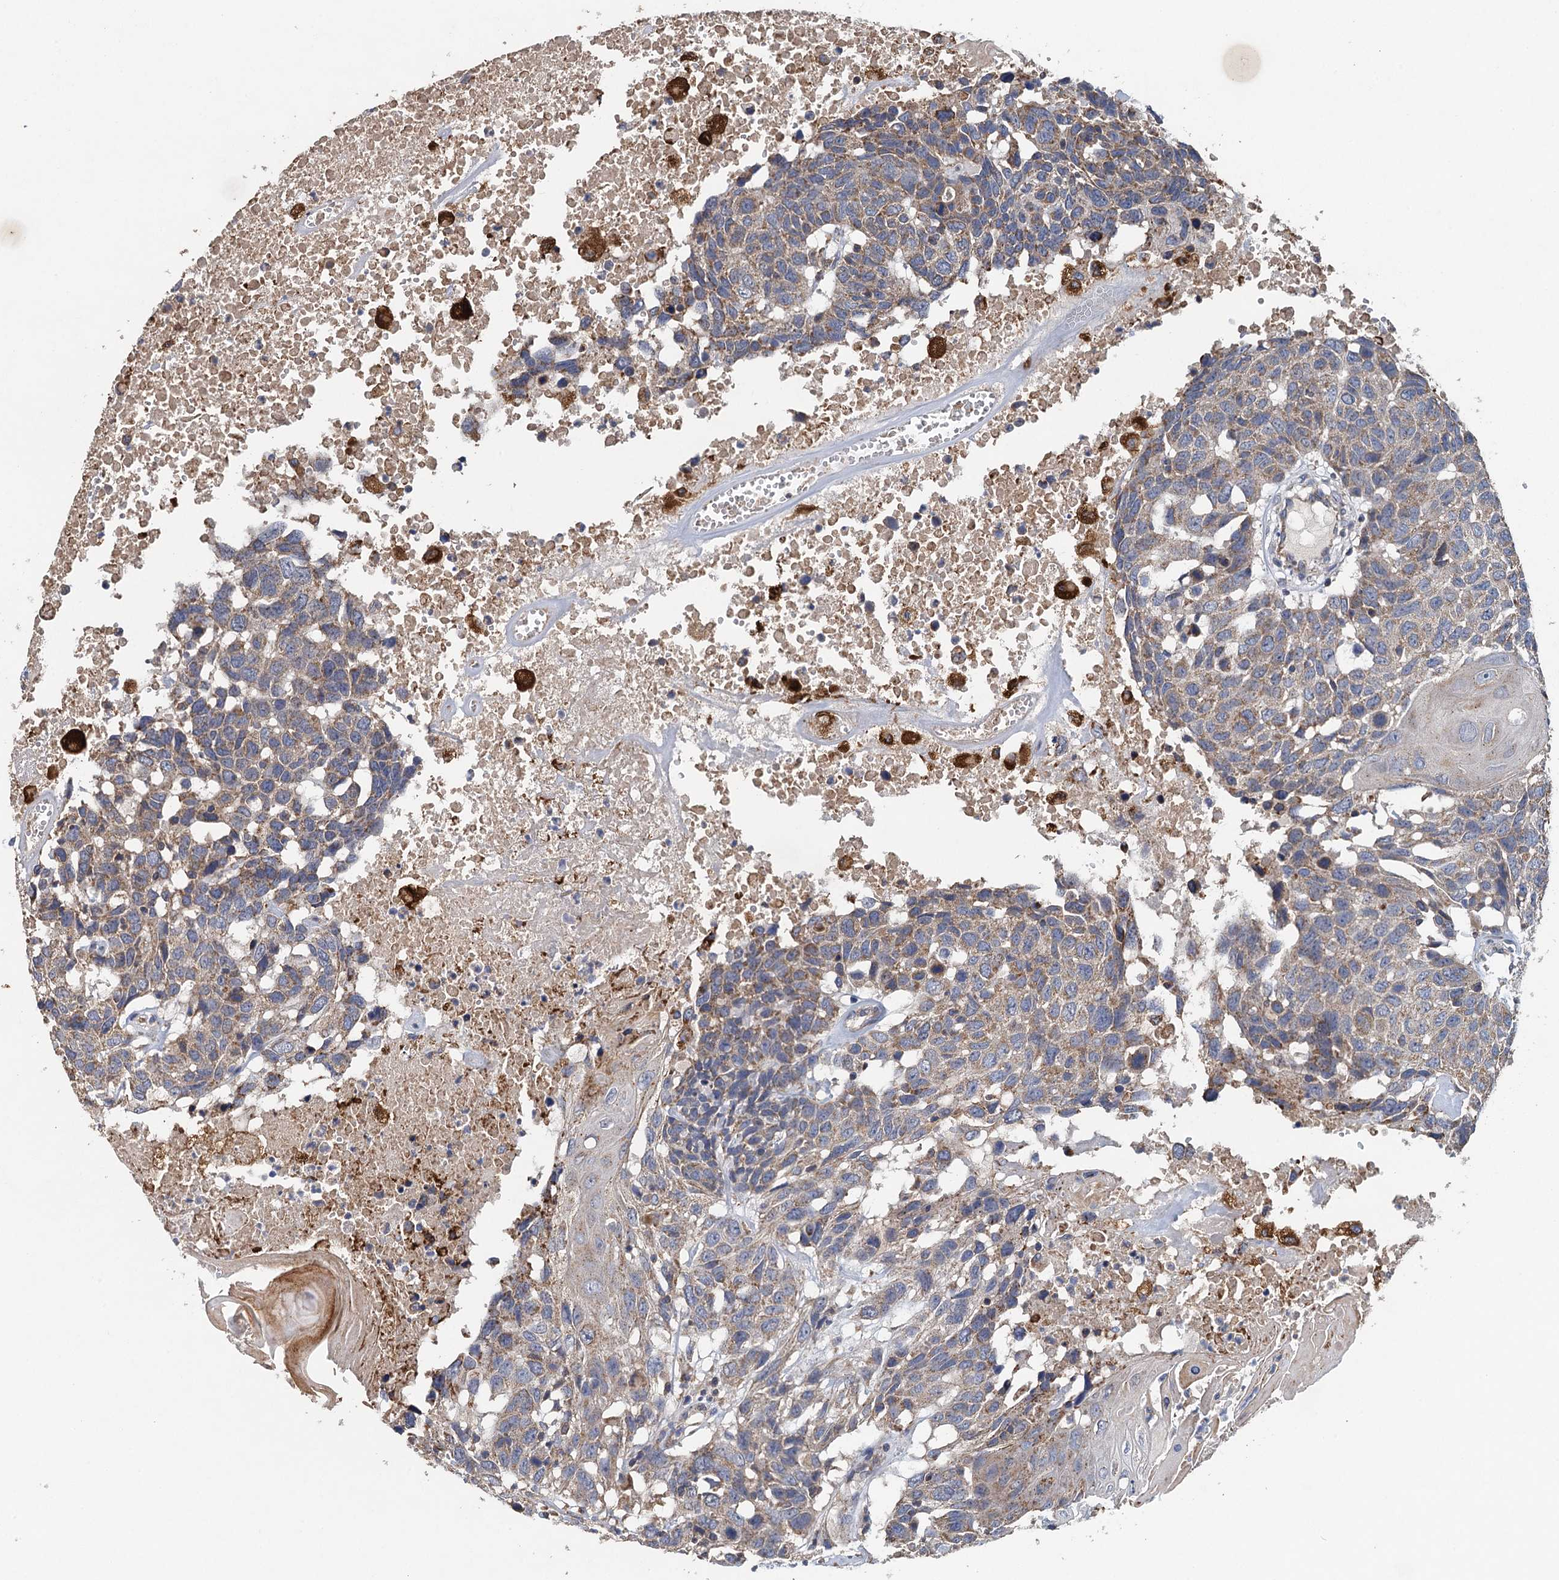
{"staining": {"intensity": "weak", "quantity": ">75%", "location": "cytoplasmic/membranous"}, "tissue": "head and neck cancer", "cell_type": "Tumor cells", "image_type": "cancer", "snomed": [{"axis": "morphology", "description": "Squamous cell carcinoma, NOS"}, {"axis": "topography", "description": "Head-Neck"}], "caption": "Immunohistochemical staining of head and neck squamous cell carcinoma displays low levels of weak cytoplasmic/membranous staining in approximately >75% of tumor cells. The staining was performed using DAB, with brown indicating positive protein expression. Nuclei are stained blue with hematoxylin.", "gene": "BCS1L", "patient": {"sex": "male", "age": 66}}